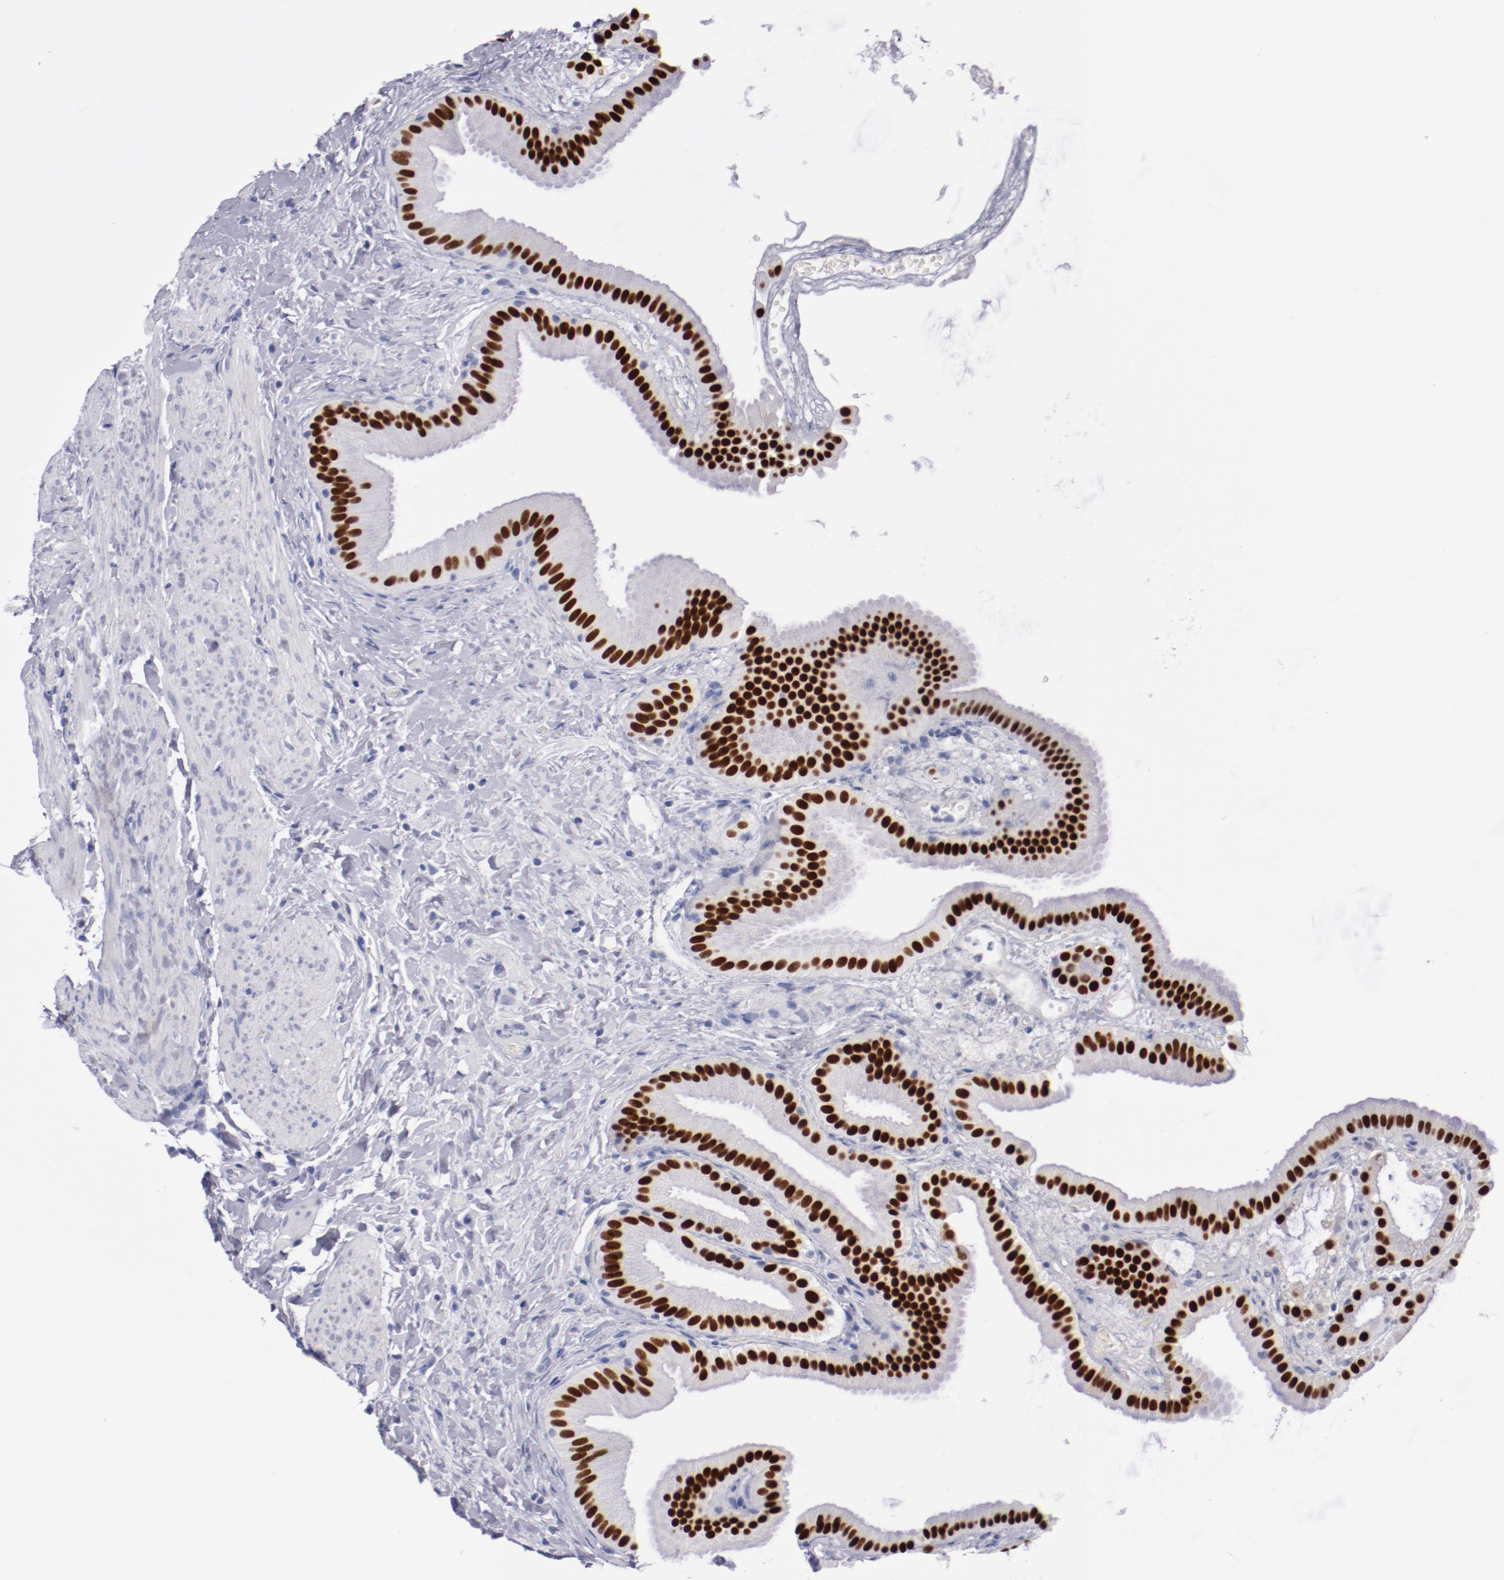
{"staining": {"intensity": "strong", "quantity": ">75%", "location": "nuclear"}, "tissue": "gallbladder", "cell_type": "Glandular cells", "image_type": "normal", "snomed": [{"axis": "morphology", "description": "Normal tissue, NOS"}, {"axis": "topography", "description": "Gallbladder"}], "caption": "Immunohistochemistry (IHC) image of benign human gallbladder stained for a protein (brown), which shows high levels of strong nuclear expression in about >75% of glandular cells.", "gene": "HNF1B", "patient": {"sex": "female", "age": 63}}